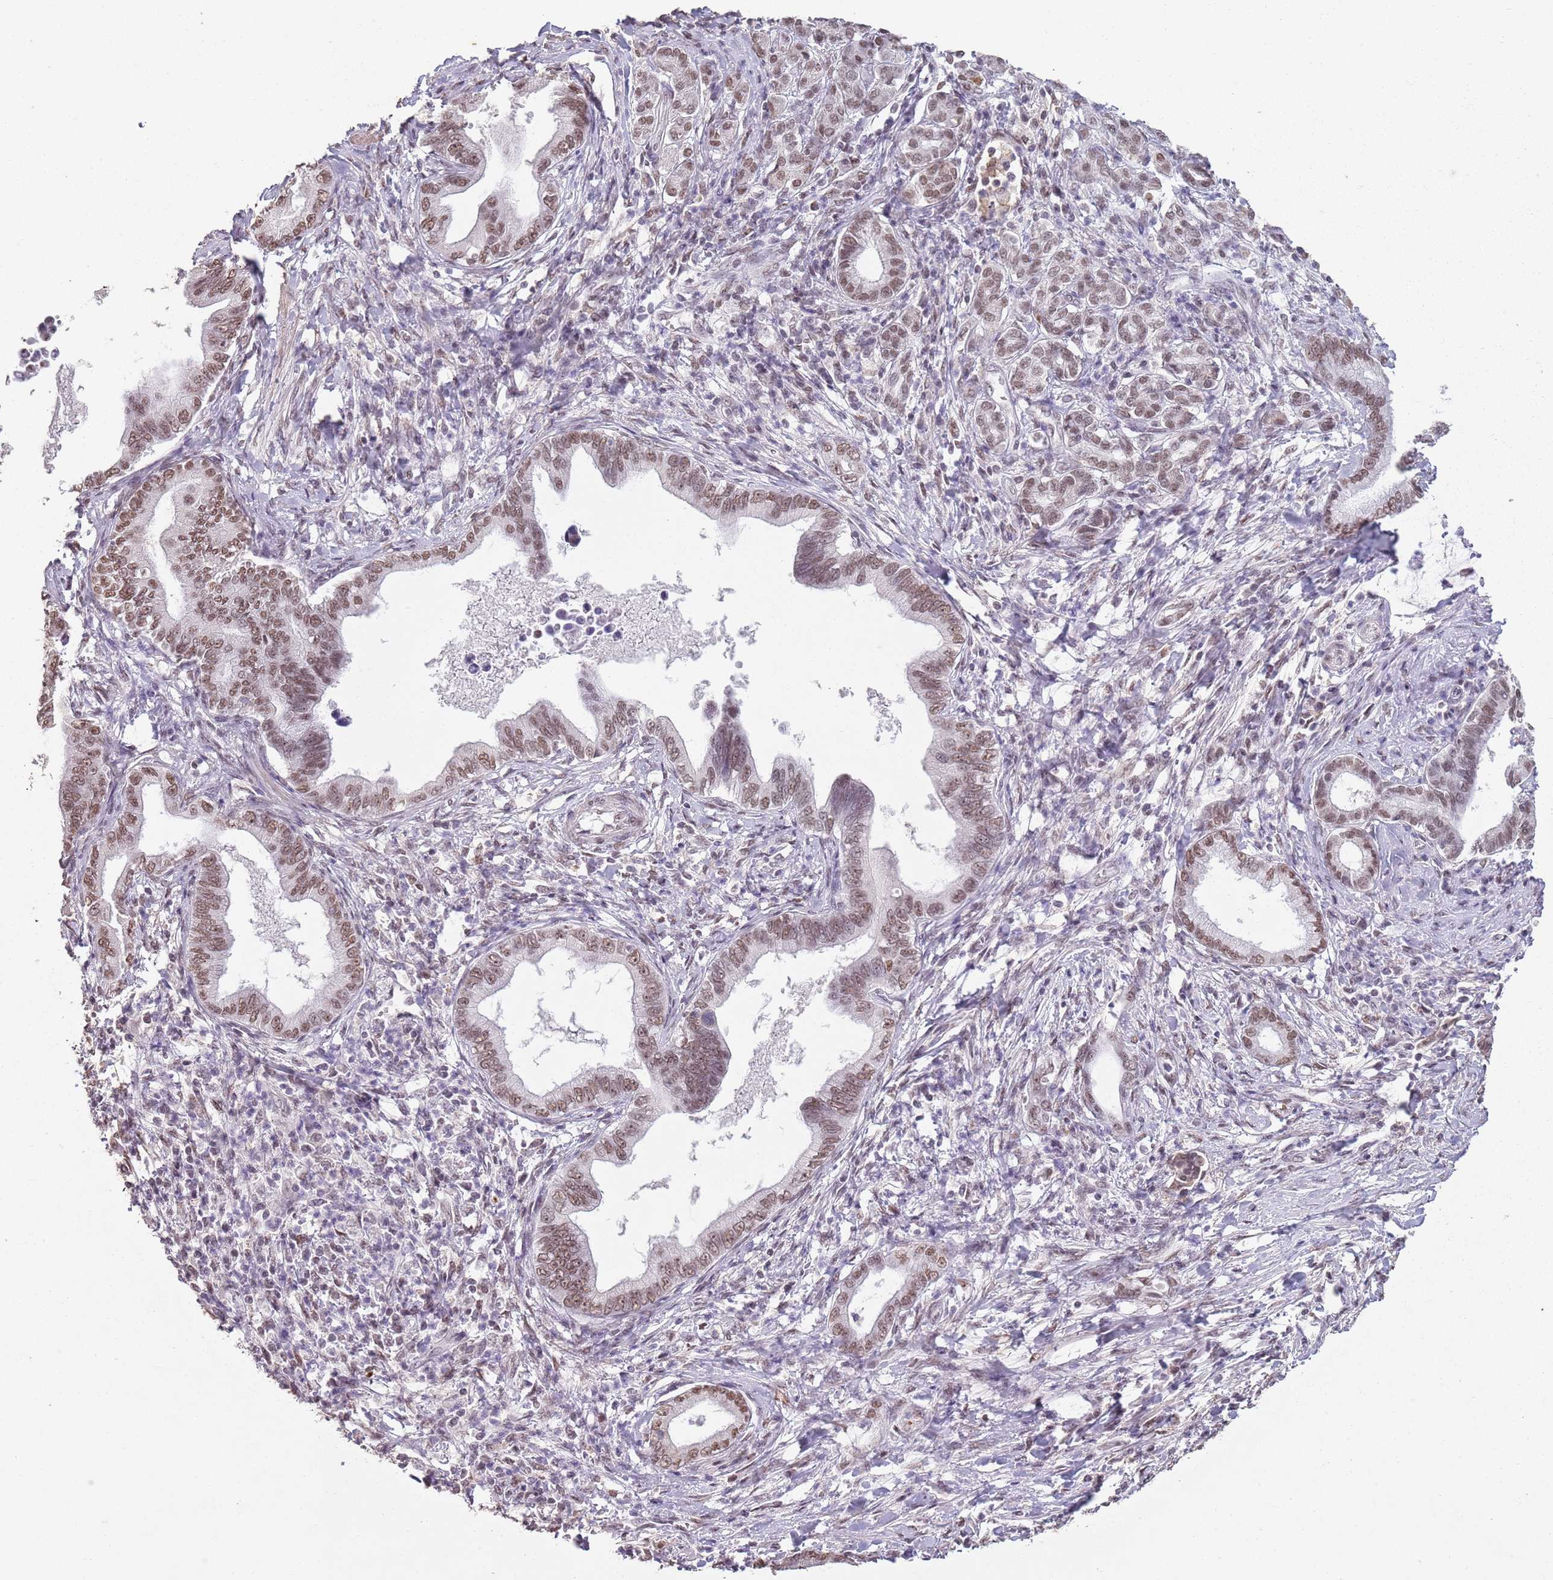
{"staining": {"intensity": "moderate", "quantity": ">75%", "location": "nuclear"}, "tissue": "pancreatic cancer", "cell_type": "Tumor cells", "image_type": "cancer", "snomed": [{"axis": "morphology", "description": "Normal tissue, NOS"}, {"axis": "morphology", "description": "Adenocarcinoma, NOS"}, {"axis": "topography", "description": "Pancreas"}], "caption": "Protein staining by immunohistochemistry shows moderate nuclear staining in approximately >75% of tumor cells in adenocarcinoma (pancreatic). (Brightfield microscopy of DAB IHC at high magnification).", "gene": "ARL14EP", "patient": {"sex": "female", "age": 55}}